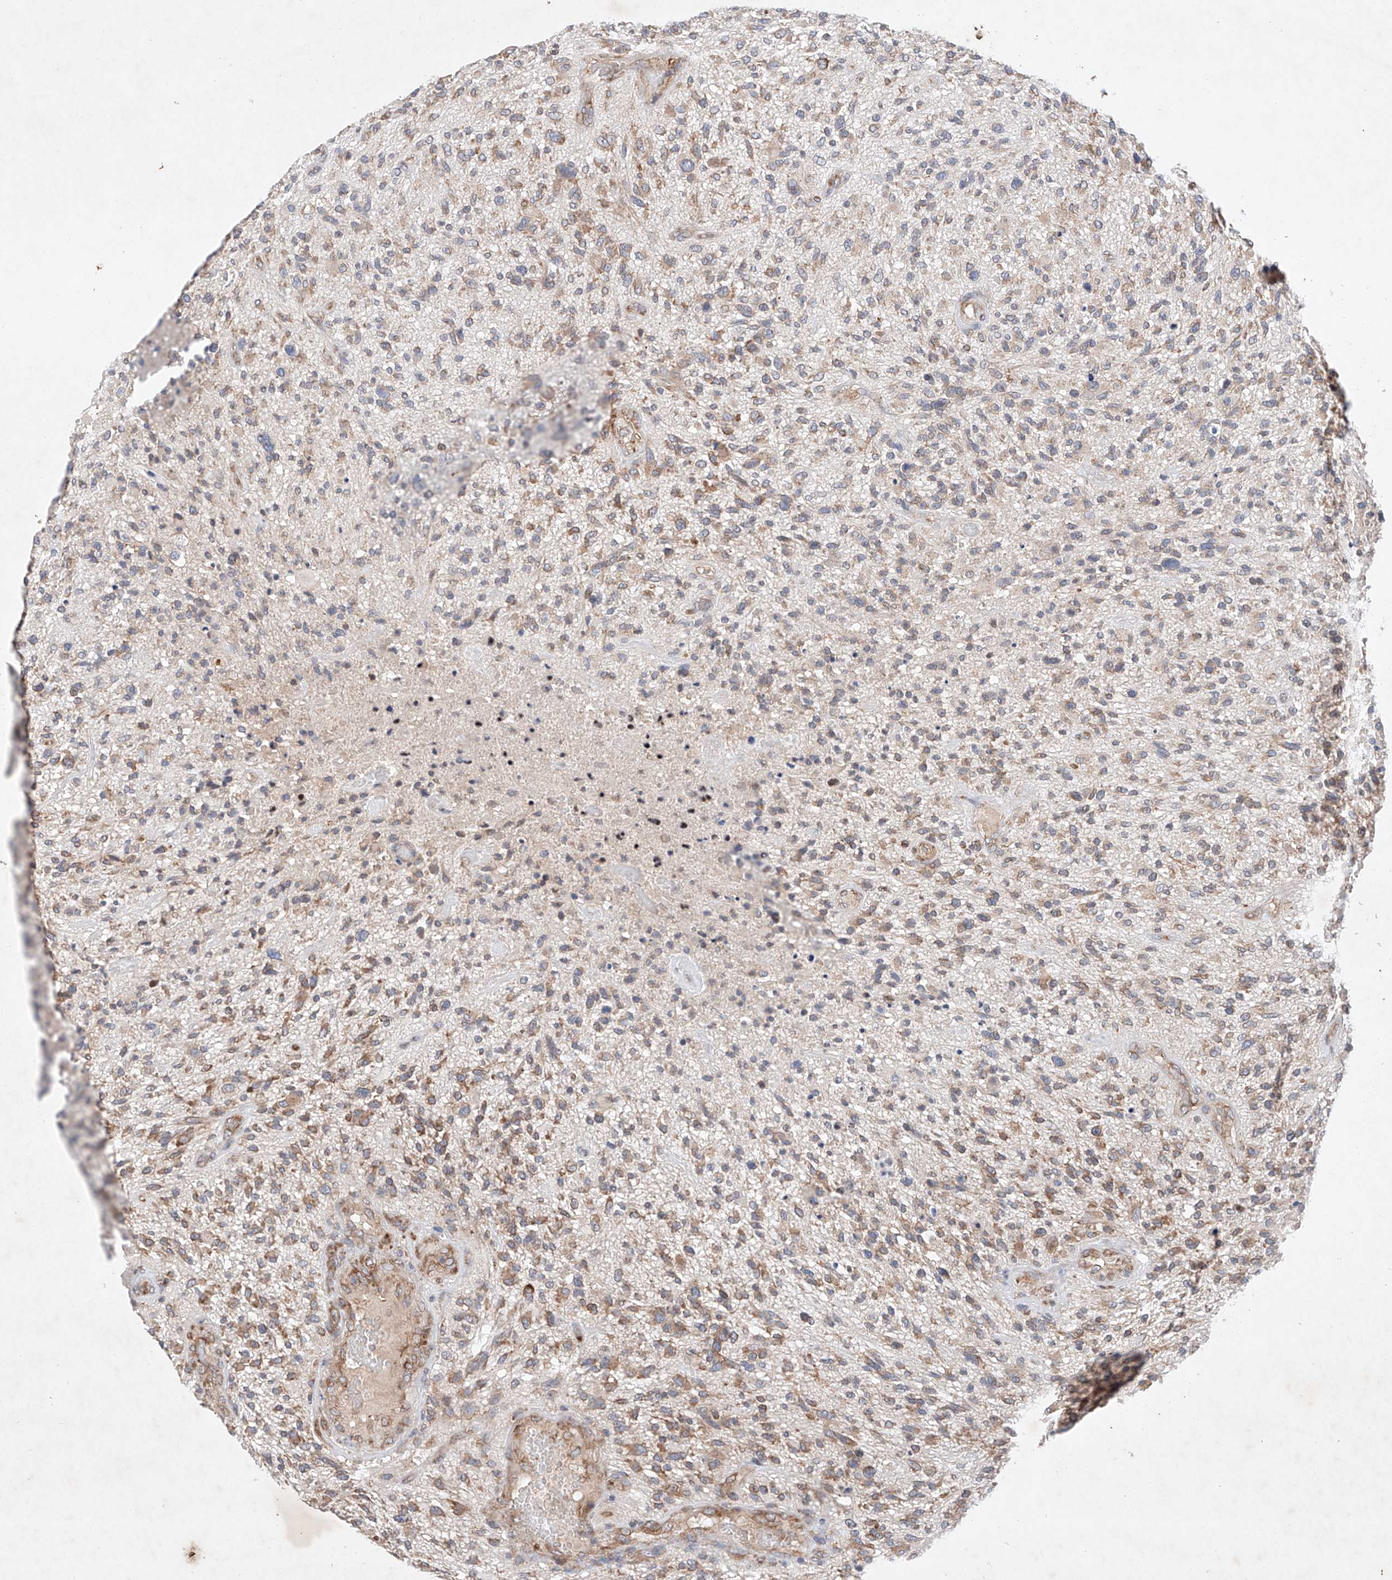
{"staining": {"intensity": "moderate", "quantity": "25%-75%", "location": "cytoplasmic/membranous"}, "tissue": "glioma", "cell_type": "Tumor cells", "image_type": "cancer", "snomed": [{"axis": "morphology", "description": "Glioma, malignant, High grade"}, {"axis": "topography", "description": "Brain"}], "caption": "IHC of high-grade glioma (malignant) demonstrates medium levels of moderate cytoplasmic/membranous staining in approximately 25%-75% of tumor cells.", "gene": "FASTK", "patient": {"sex": "male", "age": 47}}